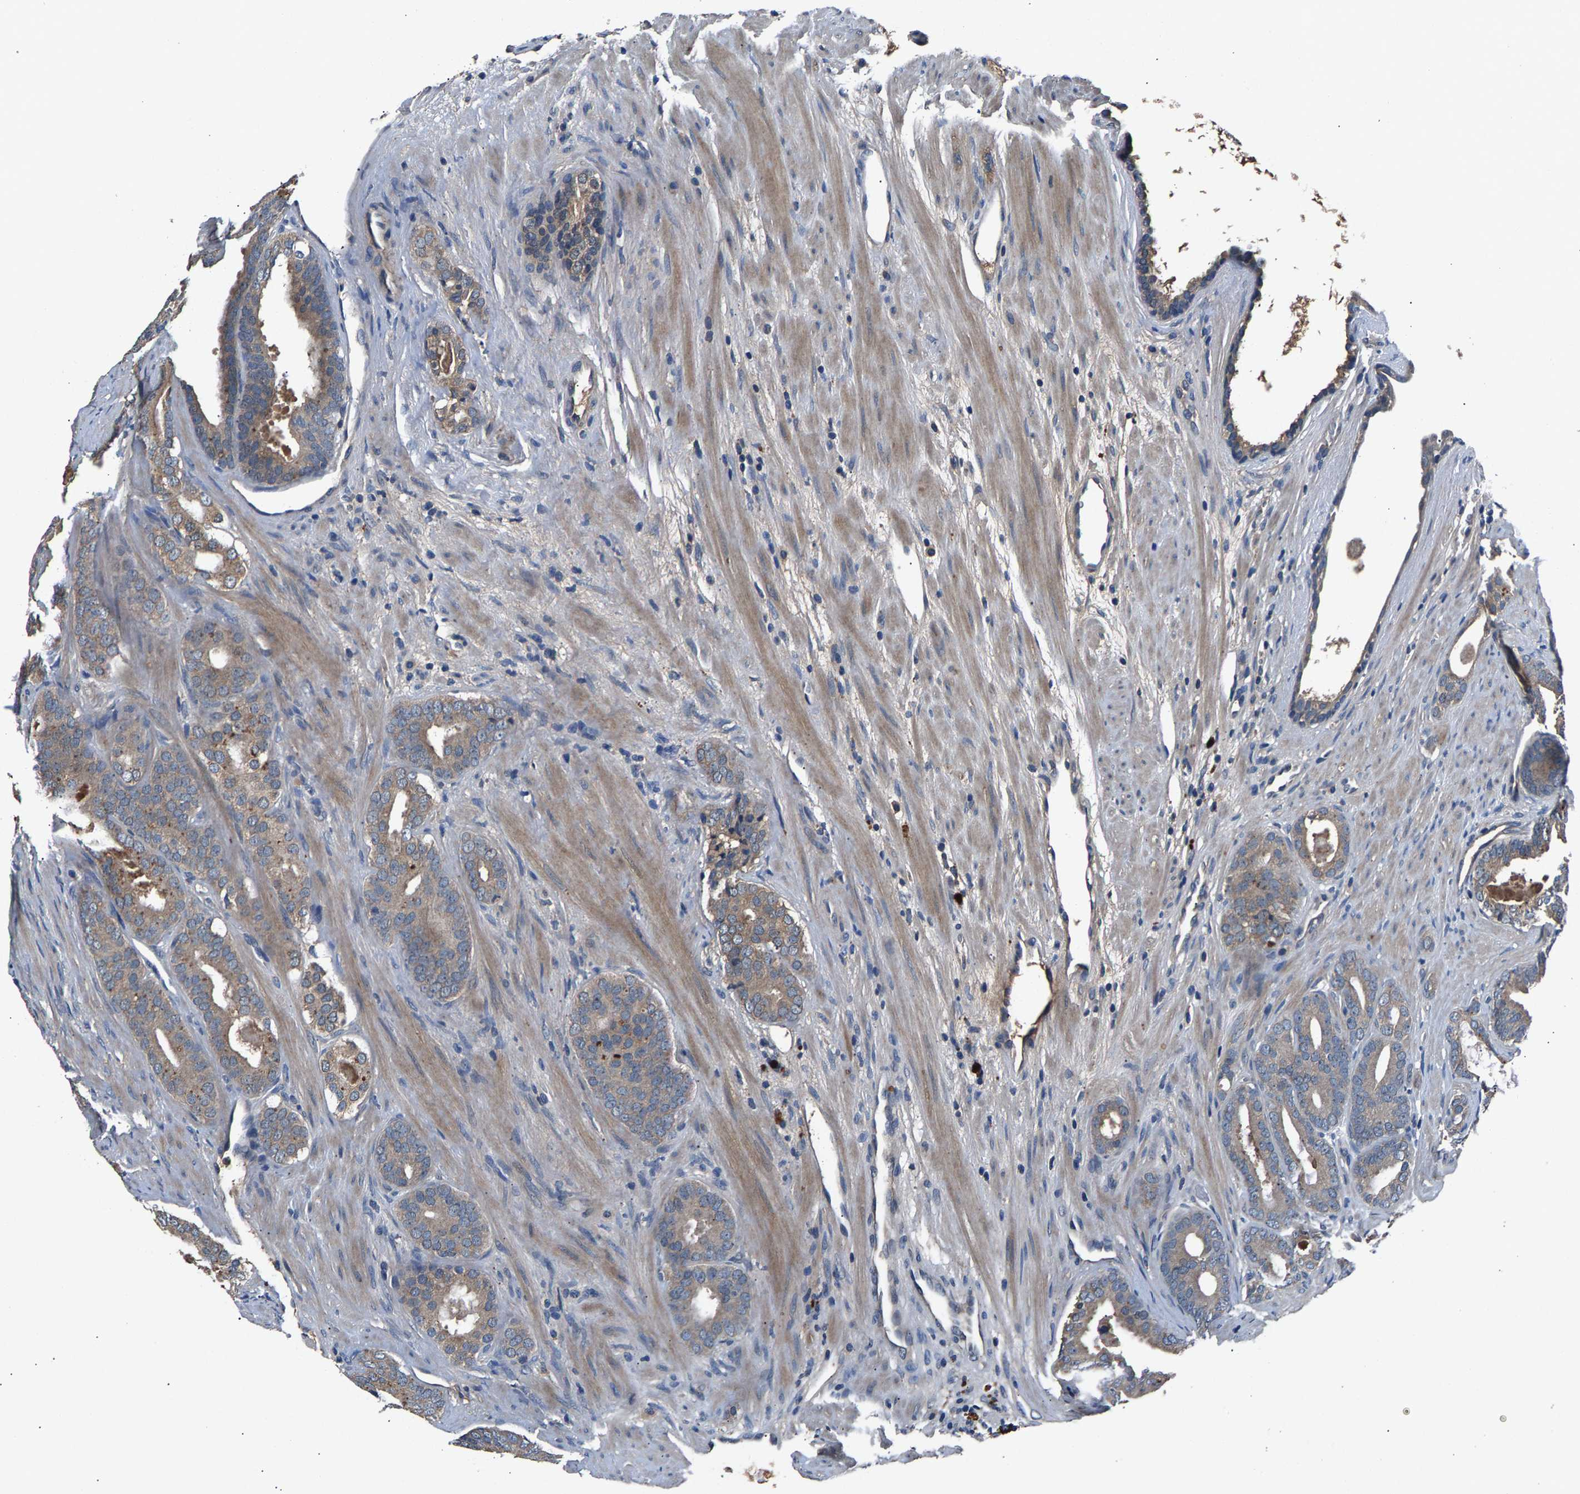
{"staining": {"intensity": "weak", "quantity": "25%-75%", "location": "cytoplasmic/membranous"}, "tissue": "prostate cancer", "cell_type": "Tumor cells", "image_type": "cancer", "snomed": [{"axis": "morphology", "description": "Adenocarcinoma, High grade"}, {"axis": "topography", "description": "Prostate"}], "caption": "A low amount of weak cytoplasmic/membranous positivity is appreciated in approximately 25%-75% of tumor cells in prostate high-grade adenocarcinoma tissue.", "gene": "PRXL2C", "patient": {"sex": "male", "age": 60}}